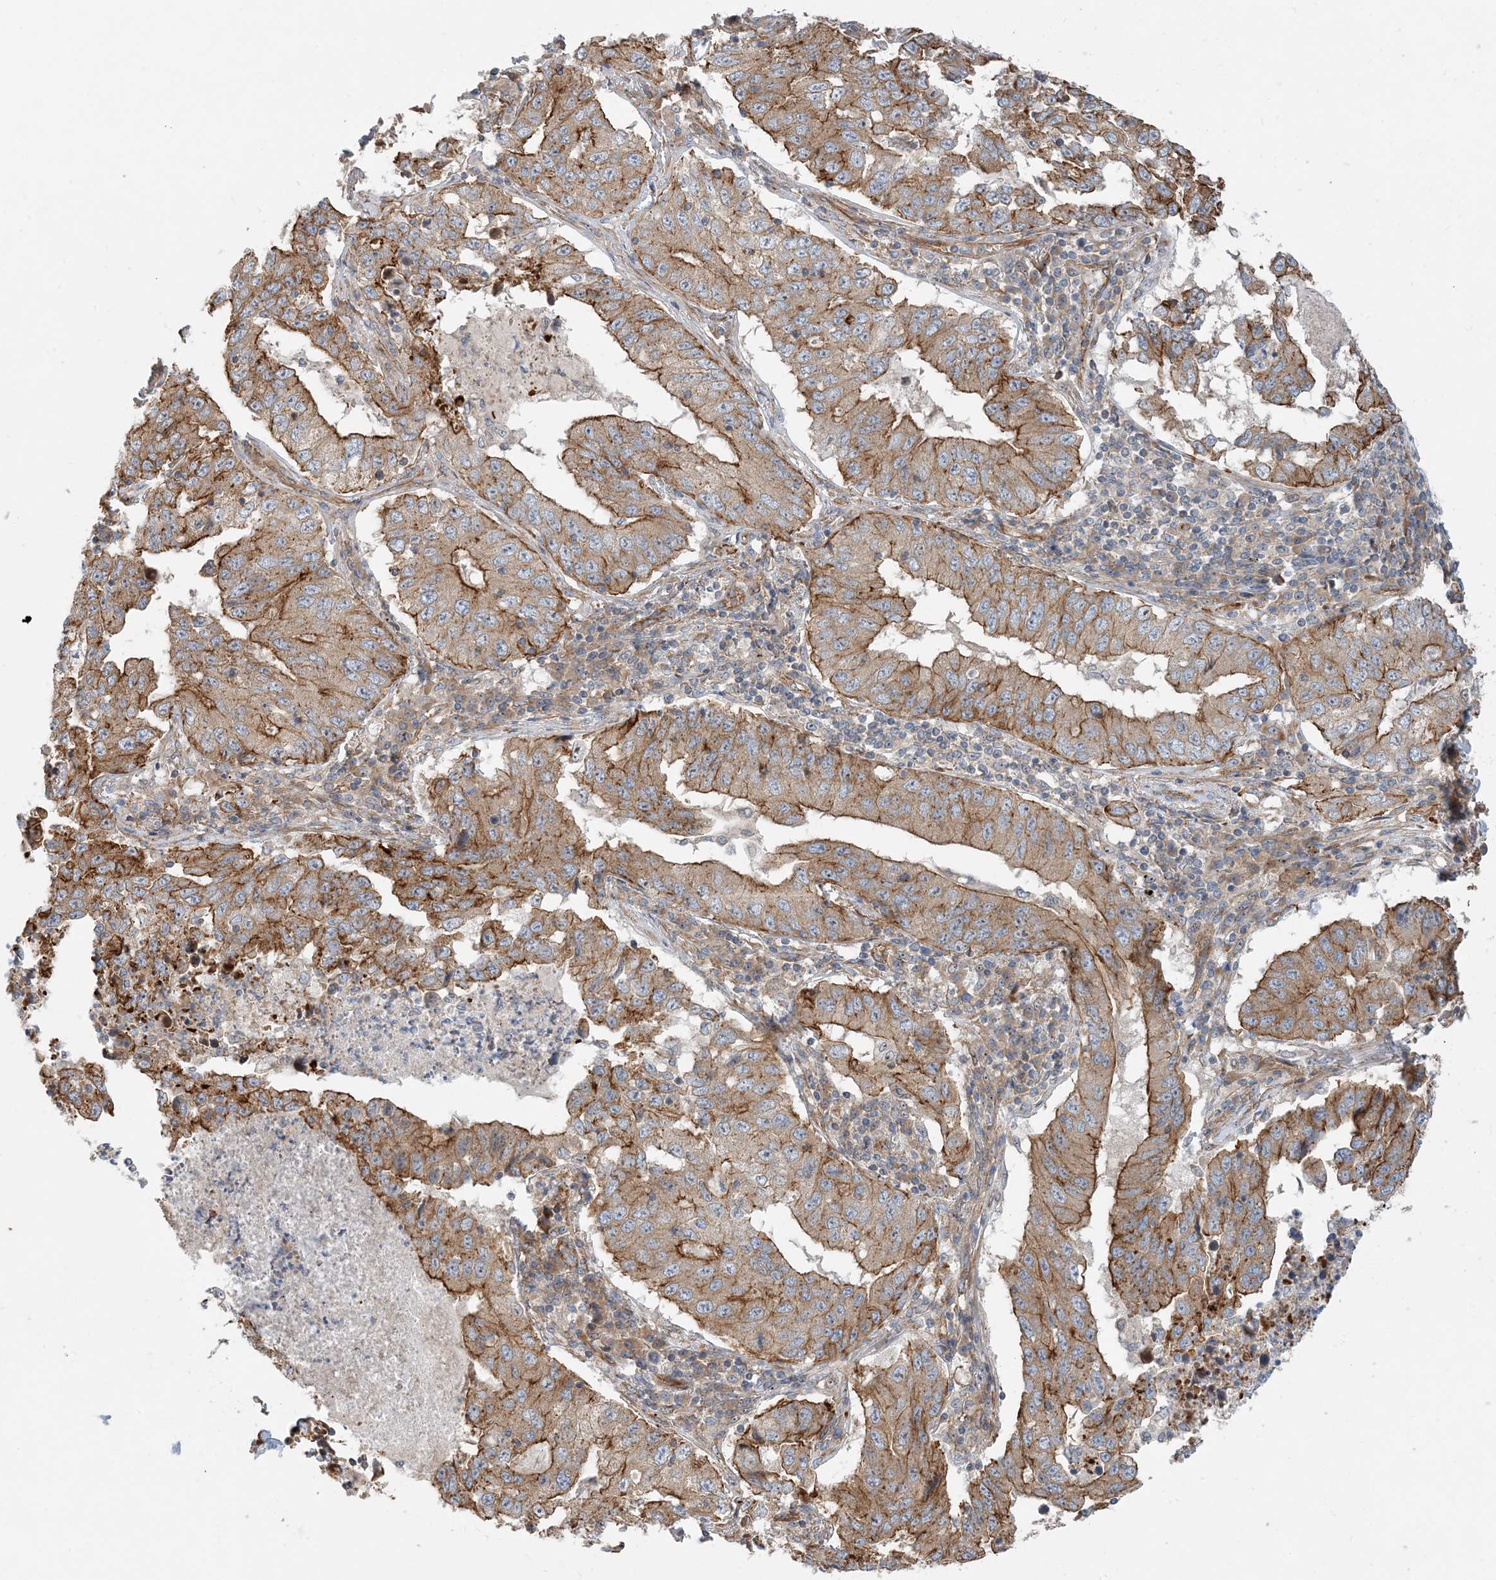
{"staining": {"intensity": "moderate", "quantity": ">75%", "location": "cytoplasmic/membranous"}, "tissue": "lung cancer", "cell_type": "Tumor cells", "image_type": "cancer", "snomed": [{"axis": "morphology", "description": "Adenocarcinoma, NOS"}, {"axis": "topography", "description": "Lung"}], "caption": "Tumor cells reveal medium levels of moderate cytoplasmic/membranous expression in approximately >75% of cells in human adenocarcinoma (lung). The staining is performed using DAB (3,3'-diaminobenzidine) brown chromogen to label protein expression. The nuclei are counter-stained blue using hematoxylin.", "gene": "MYL5", "patient": {"sex": "female", "age": 51}}